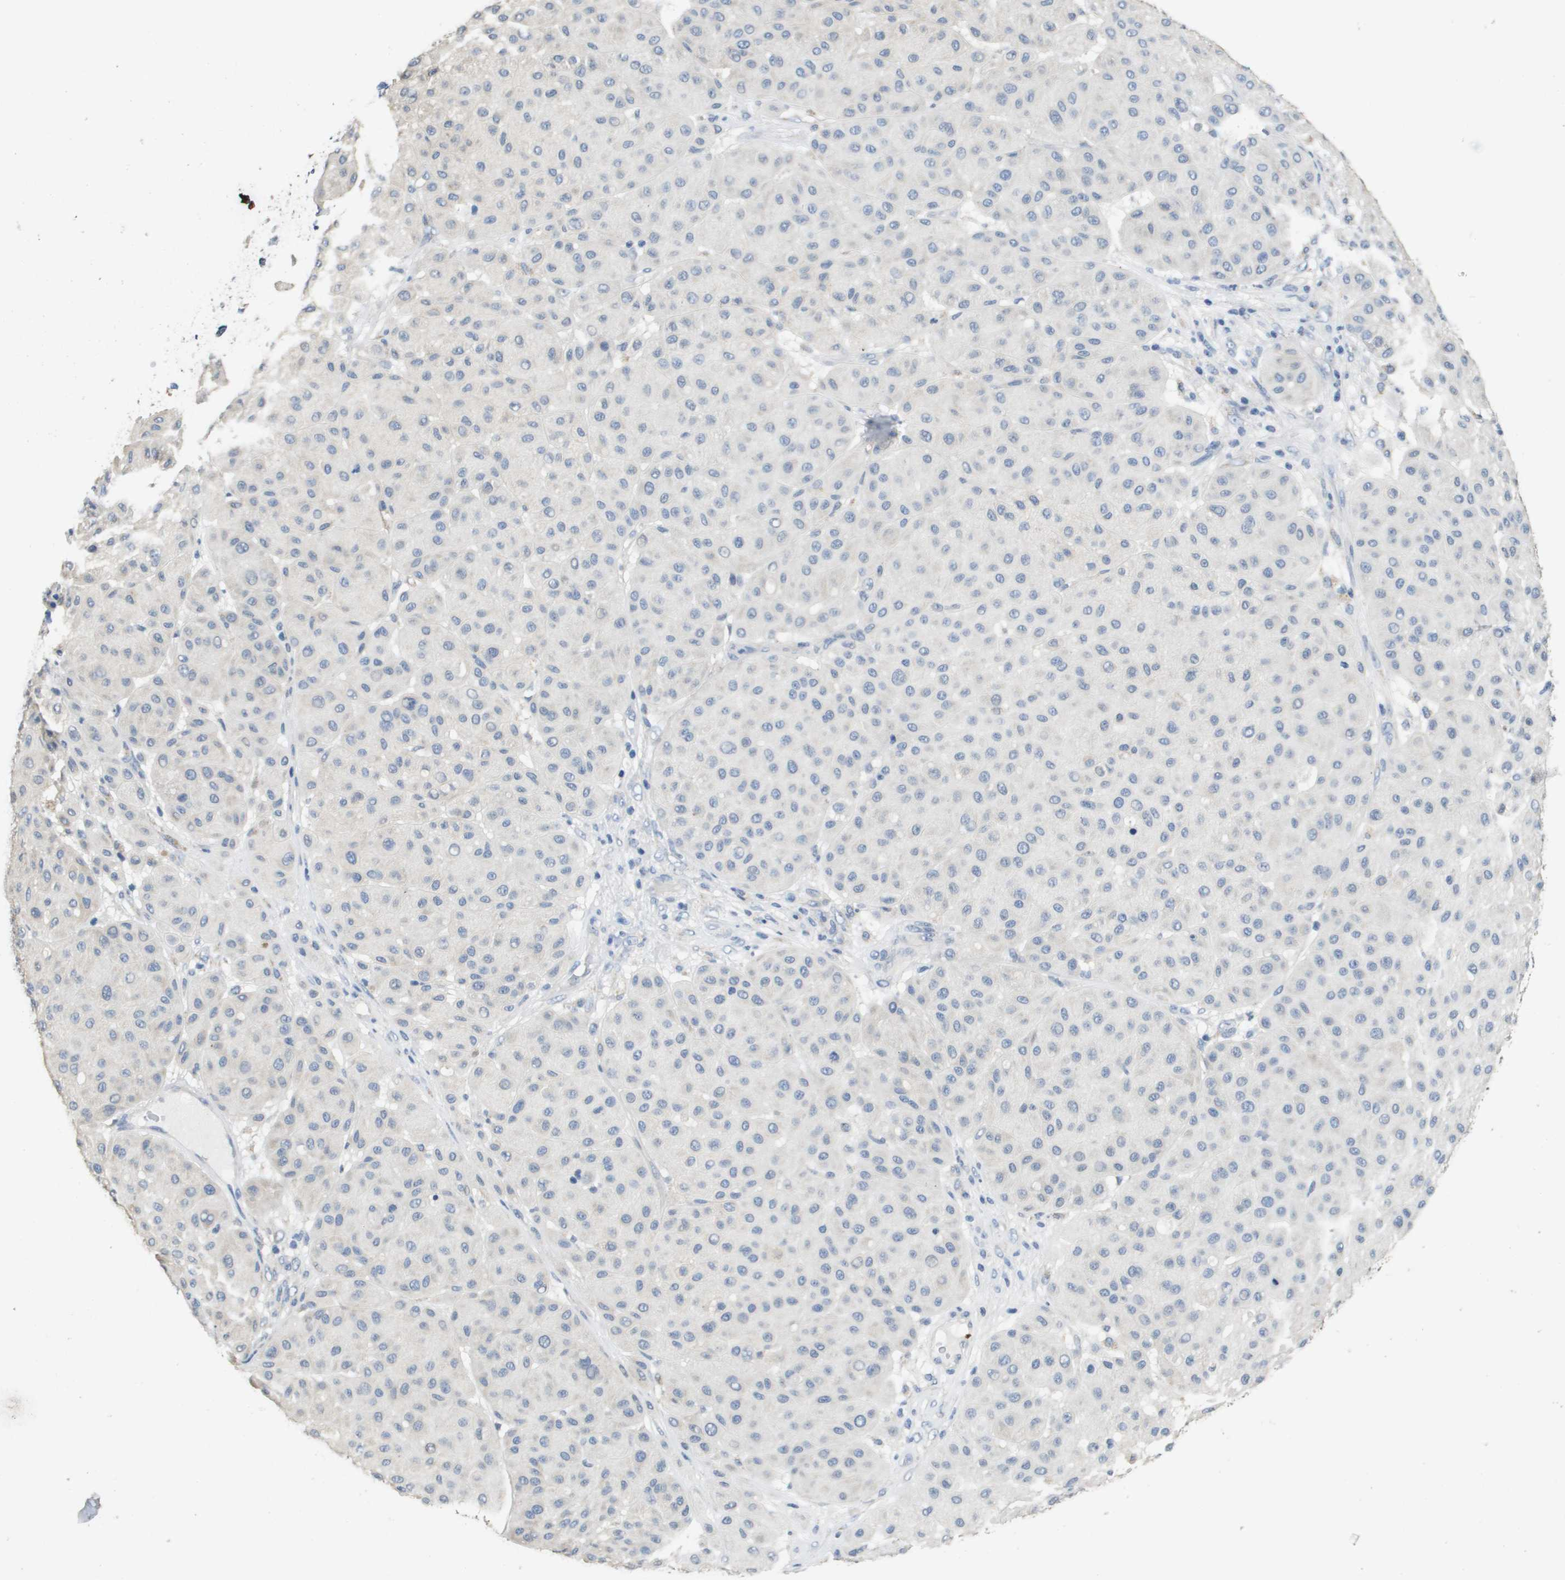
{"staining": {"intensity": "negative", "quantity": "none", "location": "none"}, "tissue": "melanoma", "cell_type": "Tumor cells", "image_type": "cancer", "snomed": [{"axis": "morphology", "description": "Normal tissue, NOS"}, {"axis": "morphology", "description": "Malignant melanoma, Metastatic site"}, {"axis": "topography", "description": "Skin"}], "caption": "Tumor cells are negative for brown protein staining in melanoma.", "gene": "MT3", "patient": {"sex": "male", "age": 41}}